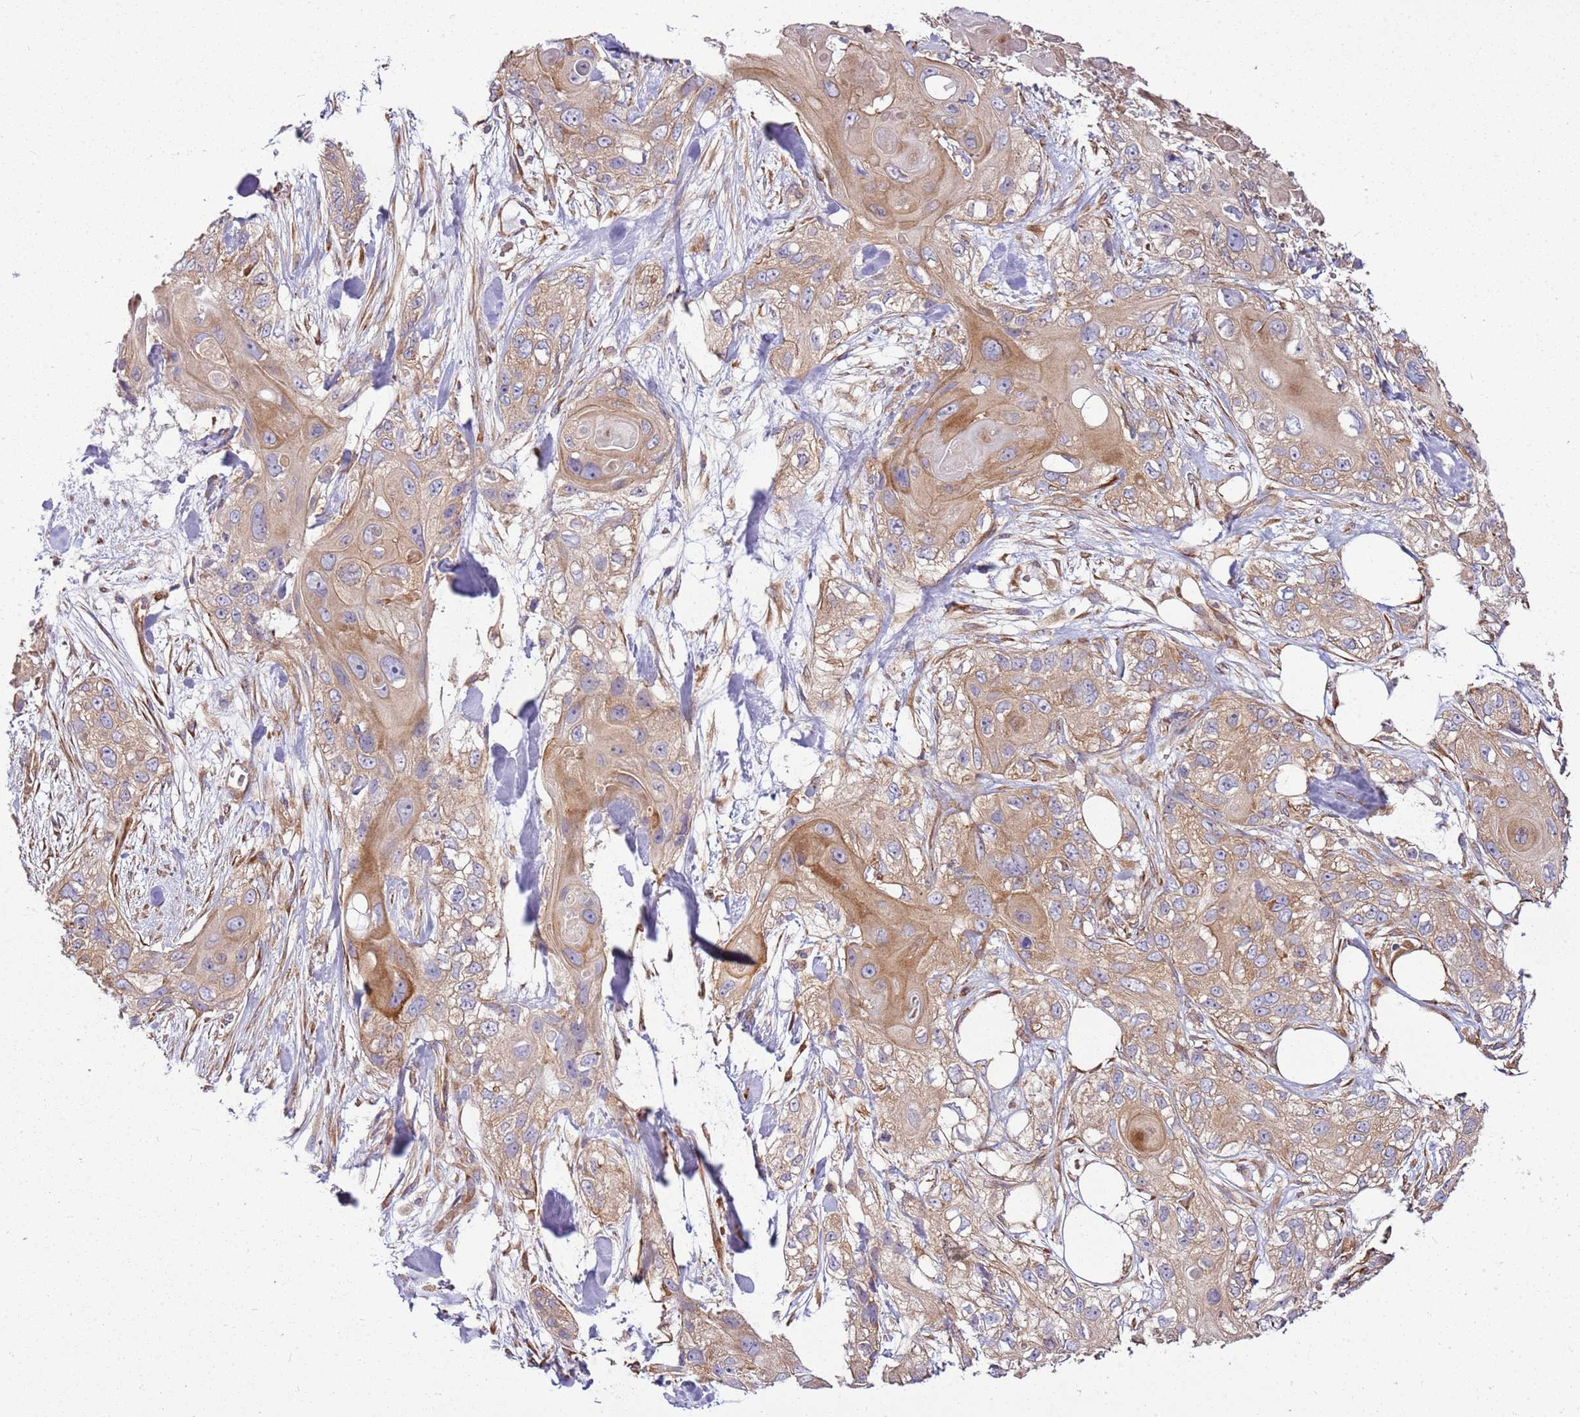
{"staining": {"intensity": "moderate", "quantity": ">75%", "location": "cytoplasmic/membranous"}, "tissue": "skin cancer", "cell_type": "Tumor cells", "image_type": "cancer", "snomed": [{"axis": "morphology", "description": "Normal tissue, NOS"}, {"axis": "morphology", "description": "Squamous cell carcinoma, NOS"}, {"axis": "topography", "description": "Skin"}], "caption": "The immunohistochemical stain highlights moderate cytoplasmic/membranous staining in tumor cells of skin cancer (squamous cell carcinoma) tissue.", "gene": "GNL1", "patient": {"sex": "male", "age": 72}}